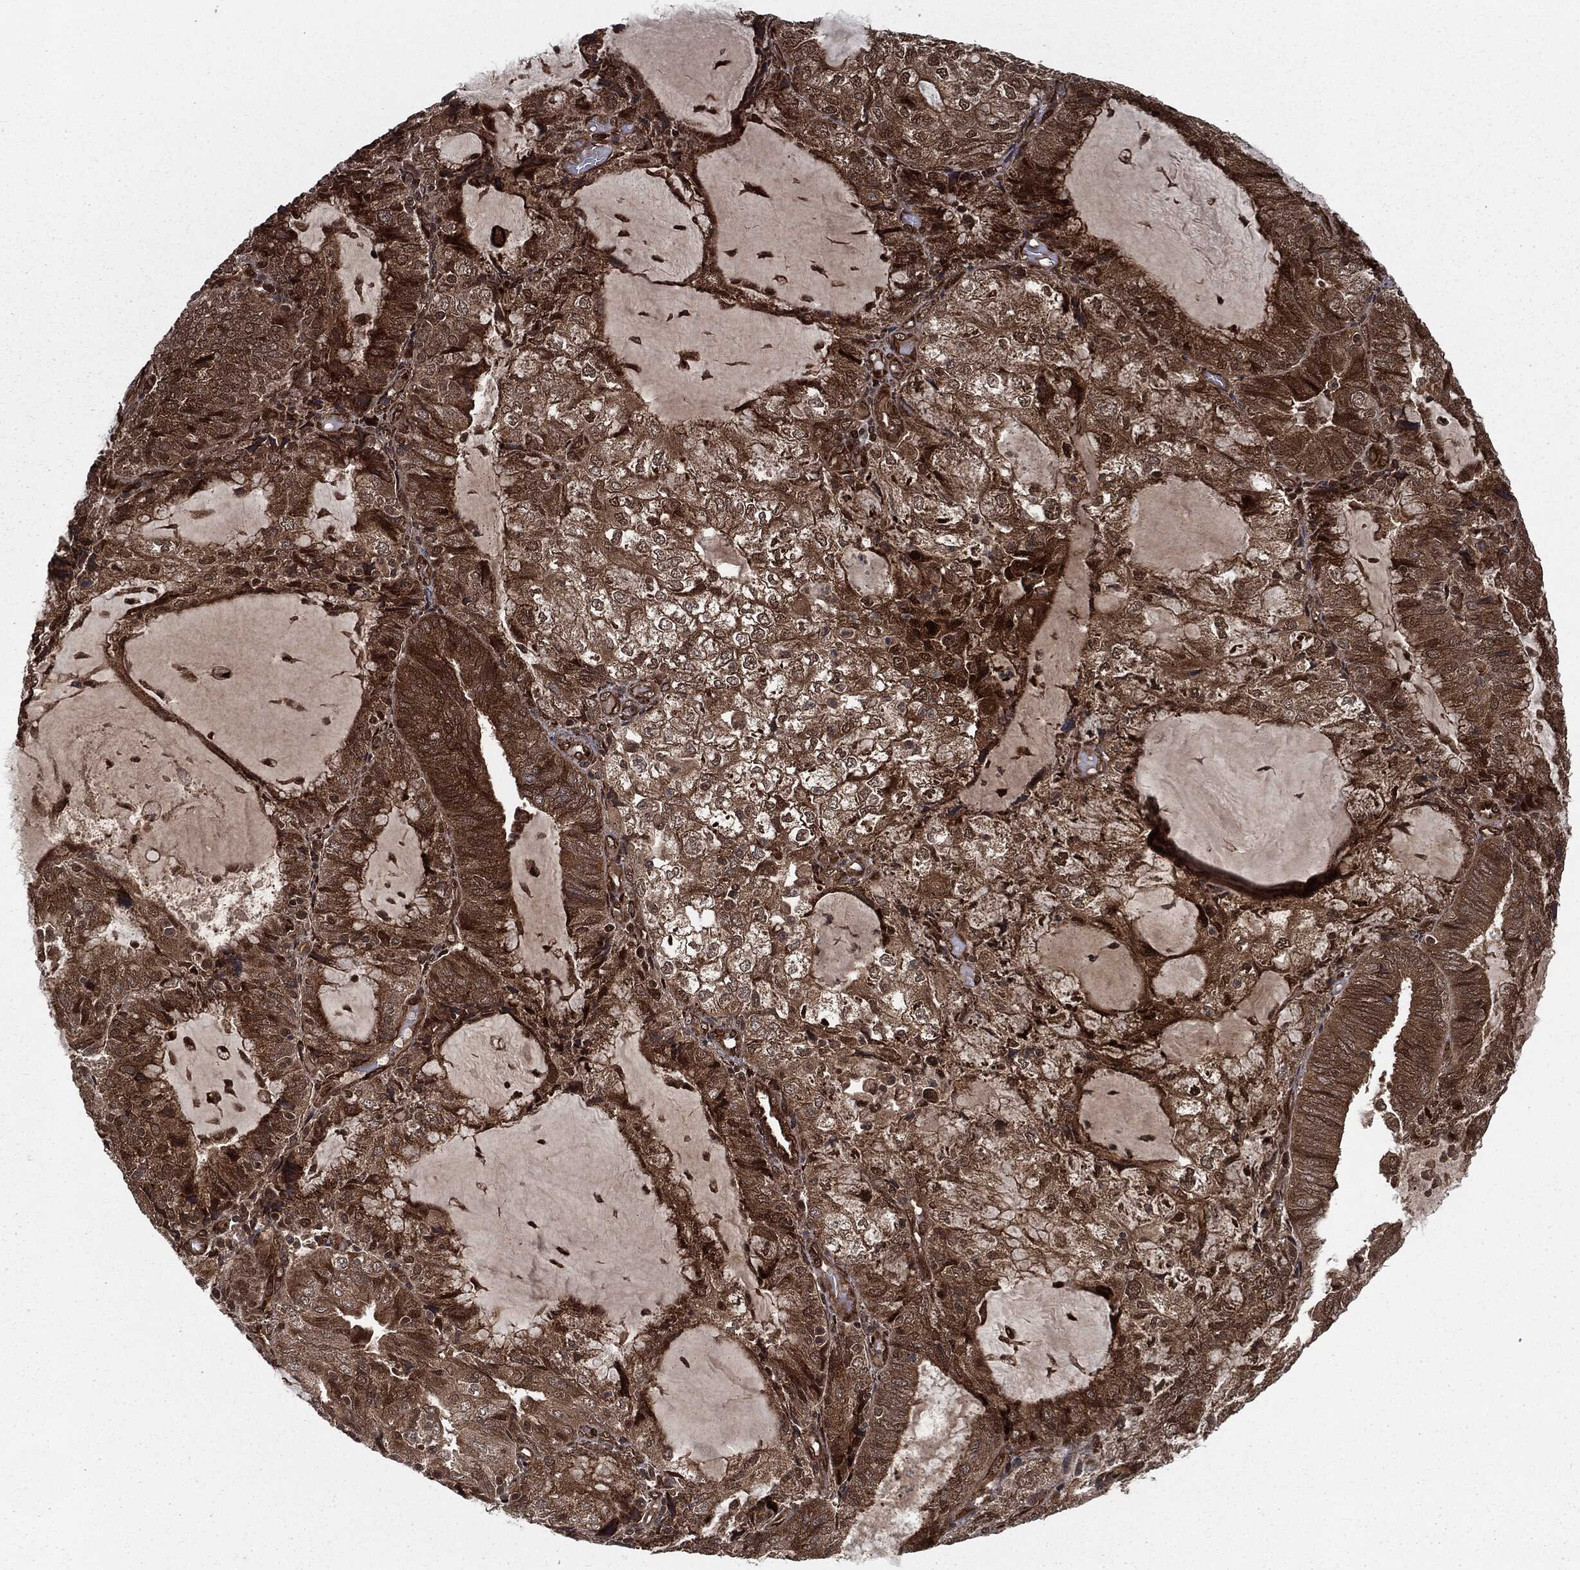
{"staining": {"intensity": "moderate", "quantity": ">75%", "location": "cytoplasmic/membranous,nuclear"}, "tissue": "endometrial cancer", "cell_type": "Tumor cells", "image_type": "cancer", "snomed": [{"axis": "morphology", "description": "Adenocarcinoma, NOS"}, {"axis": "topography", "description": "Endometrium"}], "caption": "An image of endometrial cancer (adenocarcinoma) stained for a protein reveals moderate cytoplasmic/membranous and nuclear brown staining in tumor cells.", "gene": "RANBP9", "patient": {"sex": "female", "age": 81}}